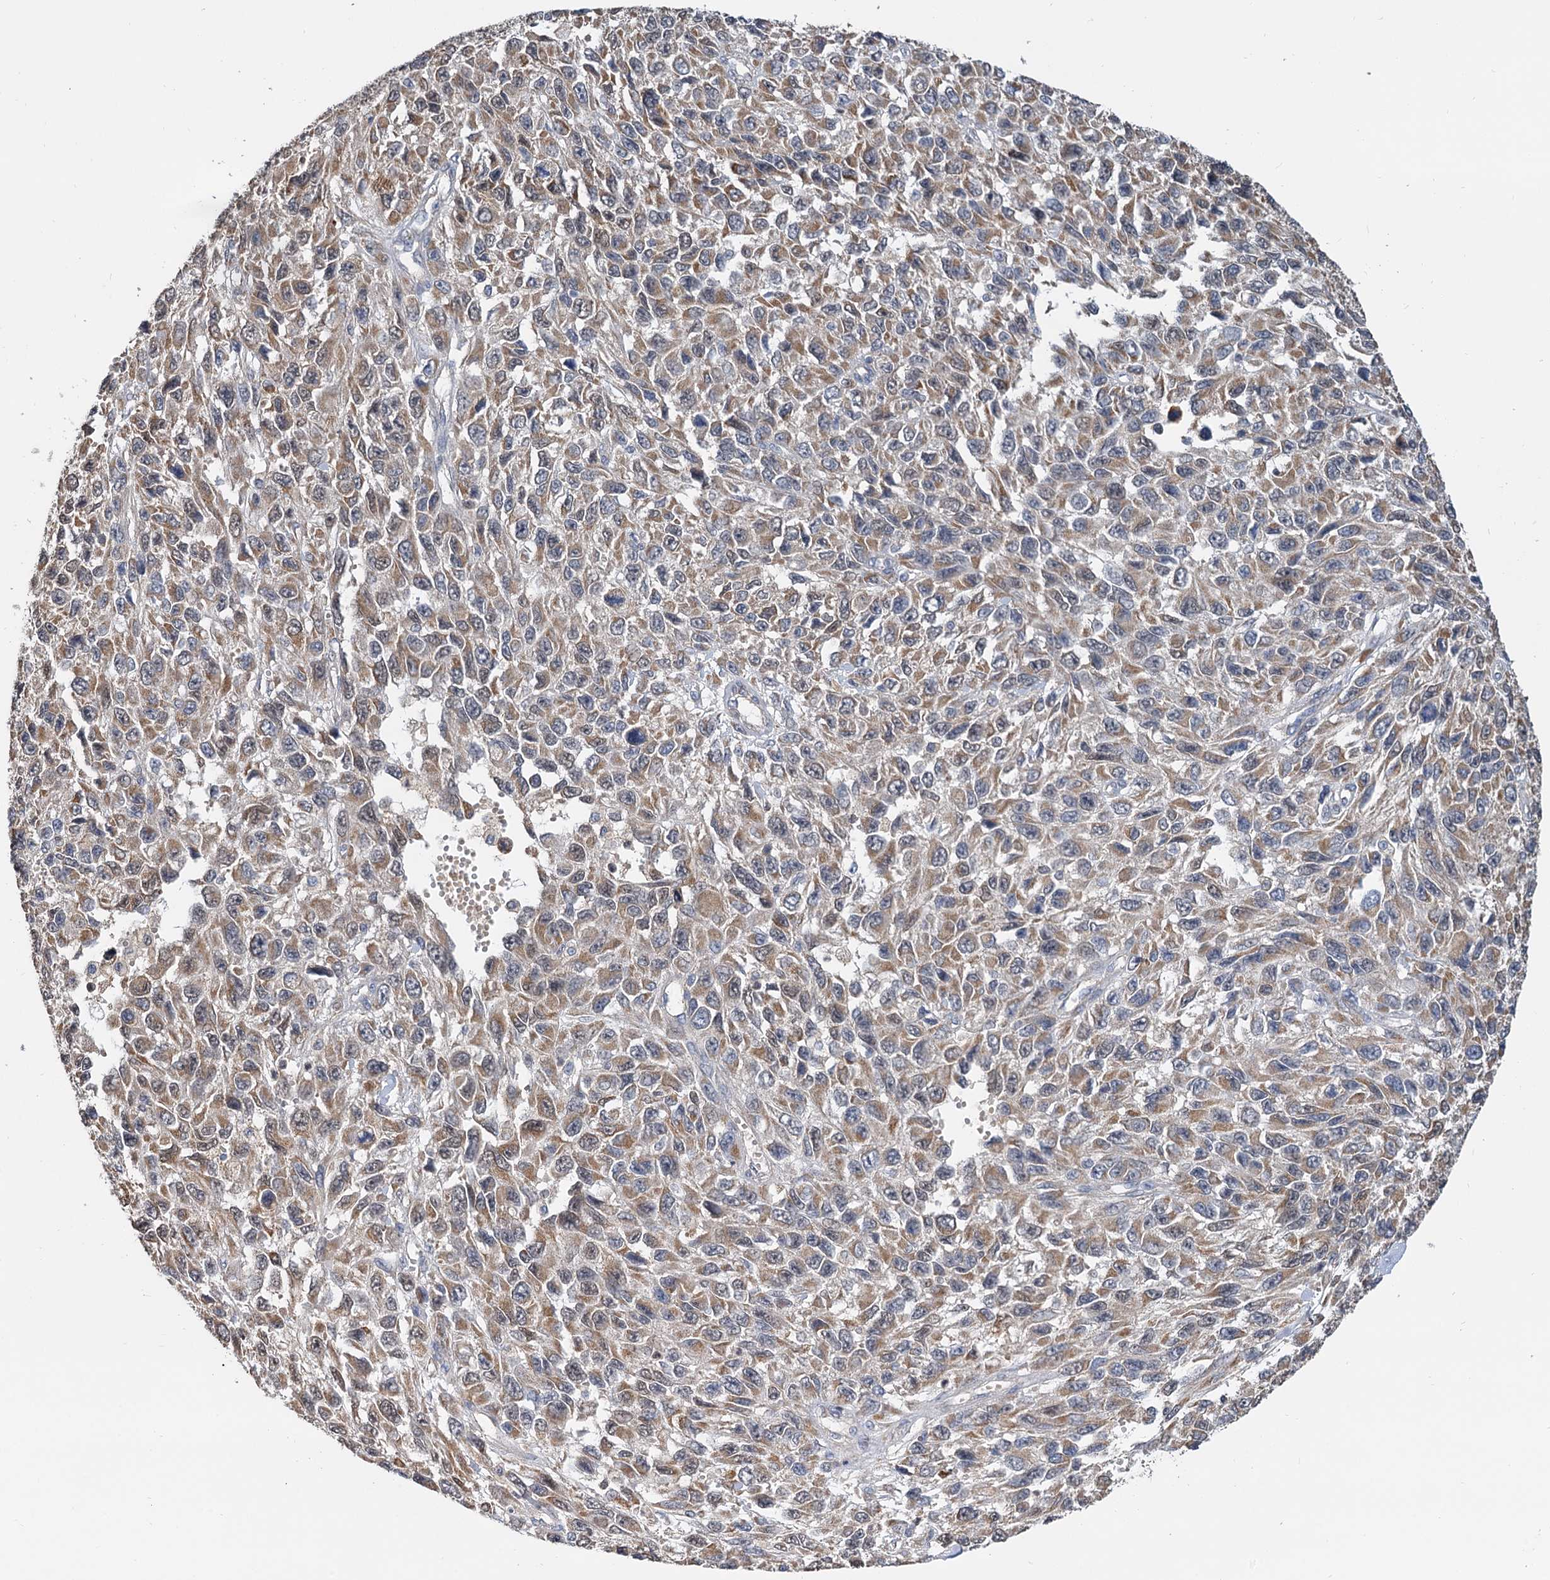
{"staining": {"intensity": "moderate", "quantity": ">75%", "location": "cytoplasmic/membranous"}, "tissue": "melanoma", "cell_type": "Tumor cells", "image_type": "cancer", "snomed": [{"axis": "morphology", "description": "Normal tissue, NOS"}, {"axis": "morphology", "description": "Malignant melanoma, NOS"}, {"axis": "topography", "description": "Skin"}], "caption": "Immunohistochemical staining of human malignant melanoma demonstrates medium levels of moderate cytoplasmic/membranous expression in about >75% of tumor cells. (Stains: DAB in brown, nuclei in blue, Microscopy: brightfield microscopy at high magnification).", "gene": "ALKBH7", "patient": {"sex": "female", "age": 96}}